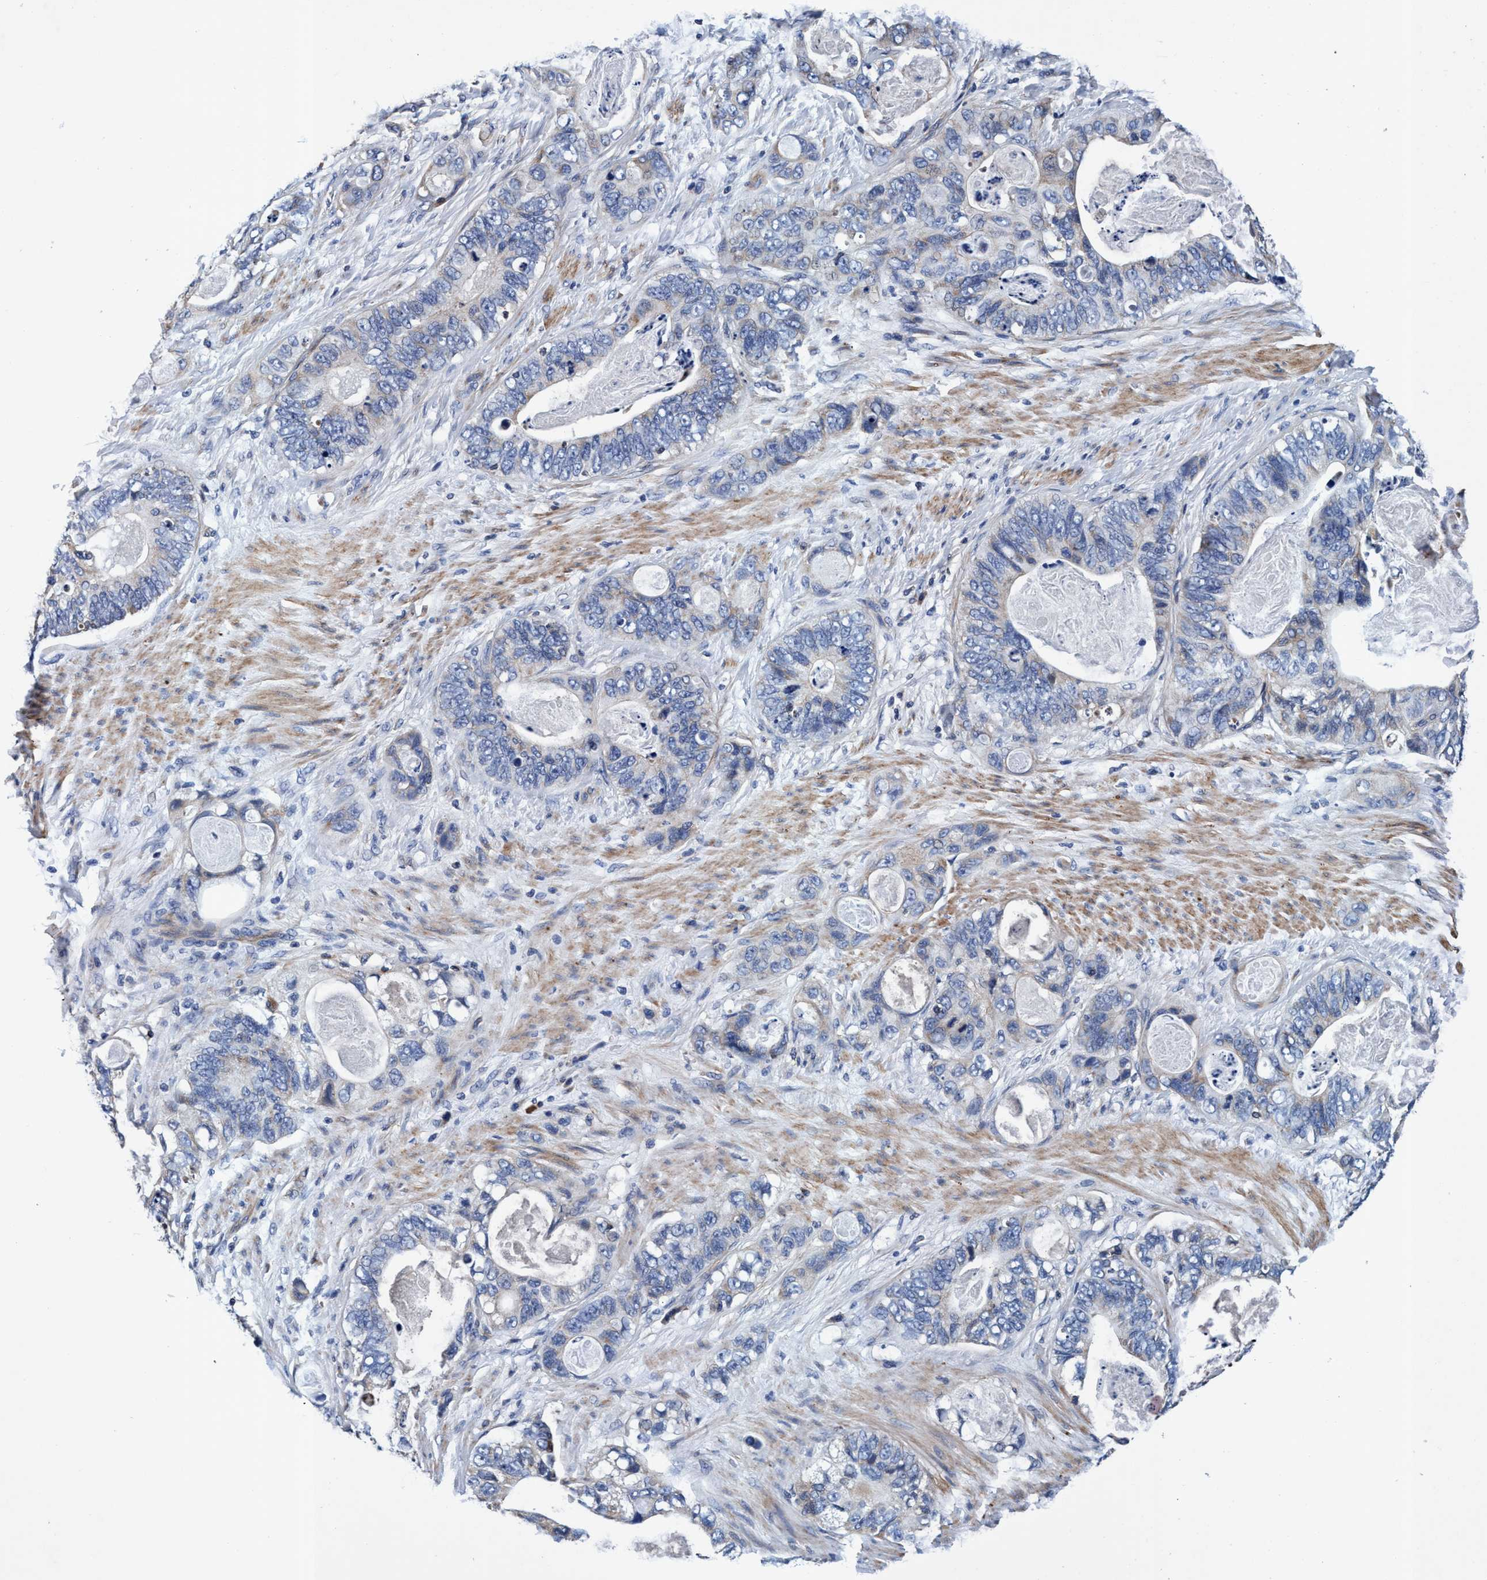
{"staining": {"intensity": "negative", "quantity": "none", "location": "none"}, "tissue": "stomach cancer", "cell_type": "Tumor cells", "image_type": "cancer", "snomed": [{"axis": "morphology", "description": "Normal tissue, NOS"}, {"axis": "morphology", "description": "Adenocarcinoma, NOS"}, {"axis": "topography", "description": "Stomach"}], "caption": "This micrograph is of stomach cancer stained with immunohistochemistry to label a protein in brown with the nuclei are counter-stained blue. There is no expression in tumor cells.", "gene": "RNF208", "patient": {"sex": "female", "age": 89}}